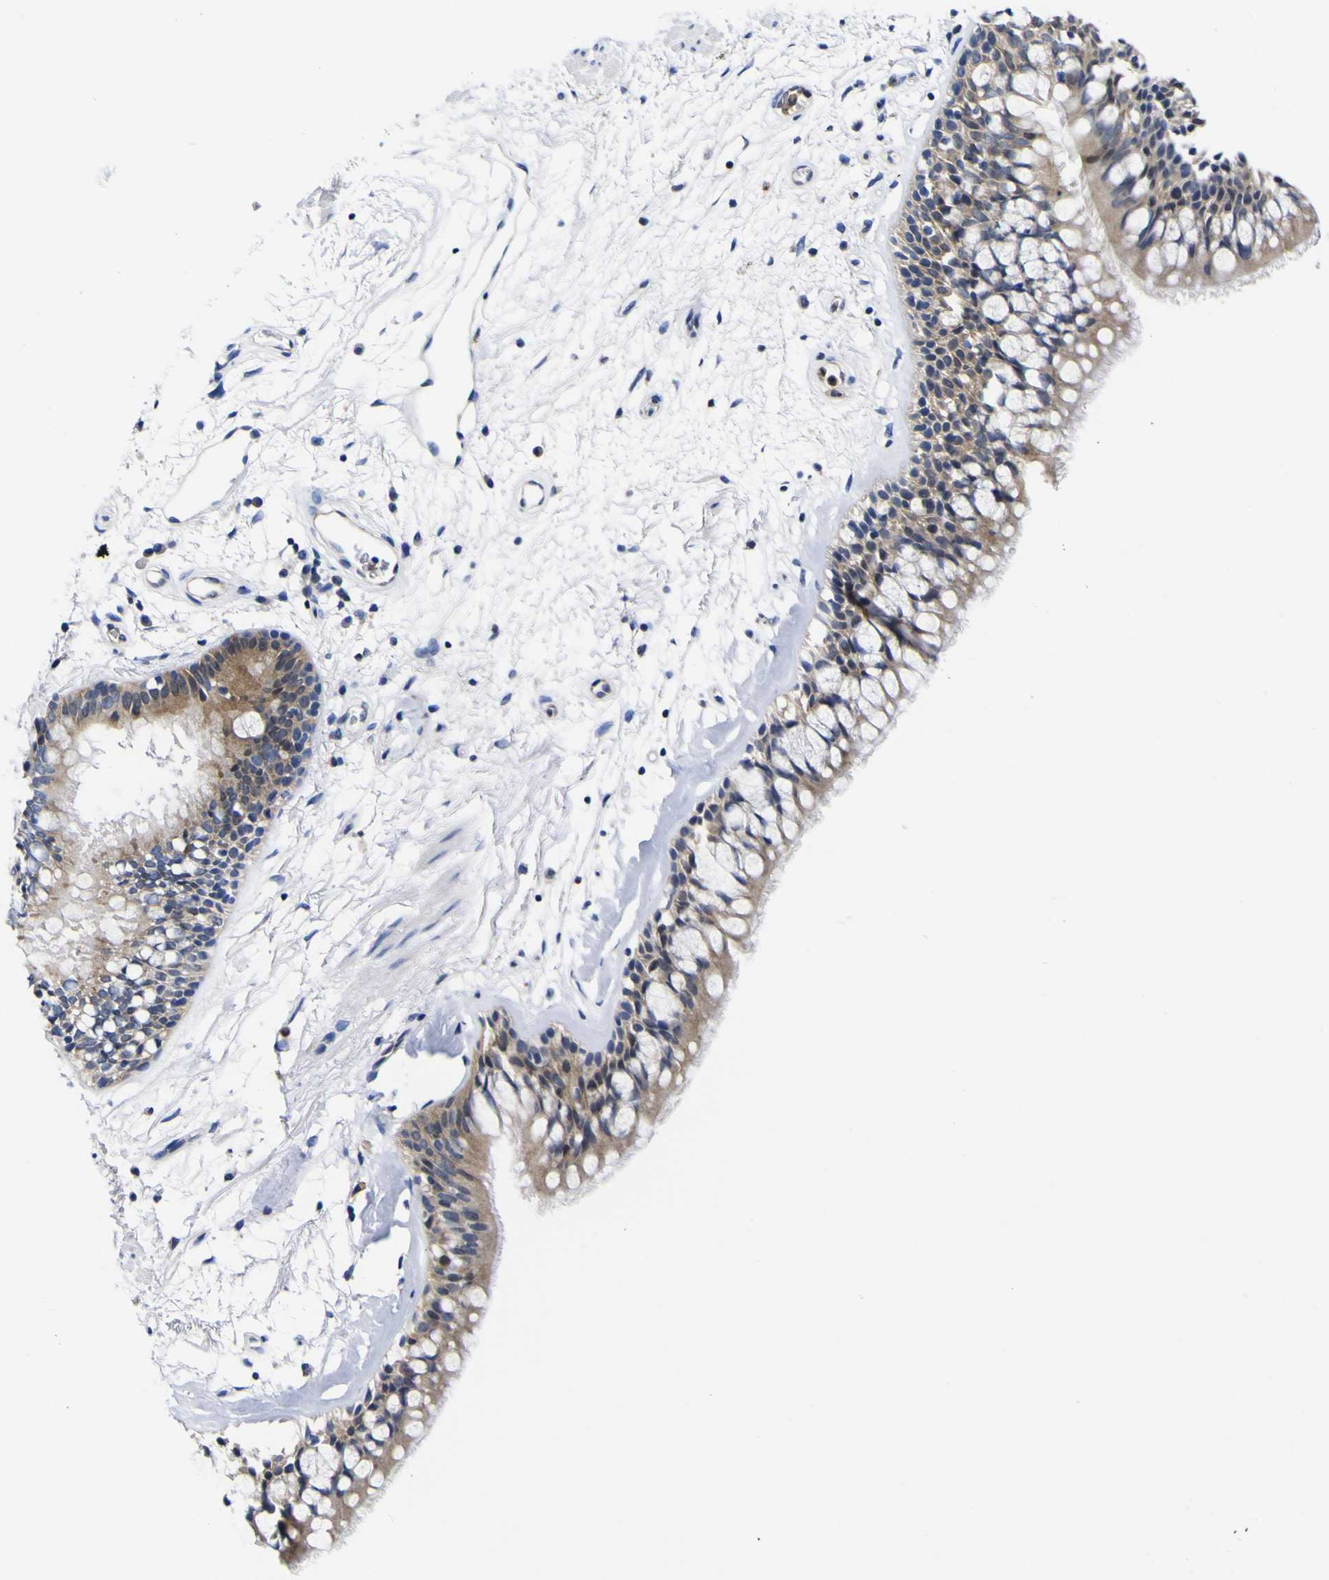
{"staining": {"intensity": "moderate", "quantity": ">75%", "location": "cytoplasmic/membranous"}, "tissue": "bronchus", "cell_type": "Respiratory epithelial cells", "image_type": "normal", "snomed": [{"axis": "morphology", "description": "Normal tissue, NOS"}, {"axis": "morphology", "description": "Adenocarcinoma, NOS"}, {"axis": "topography", "description": "Bronchus"}, {"axis": "topography", "description": "Lung"}], "caption": "Immunohistochemistry (IHC) of normal human bronchus shows medium levels of moderate cytoplasmic/membranous positivity in approximately >75% of respiratory epithelial cells.", "gene": "CASP6", "patient": {"sex": "female", "age": 54}}